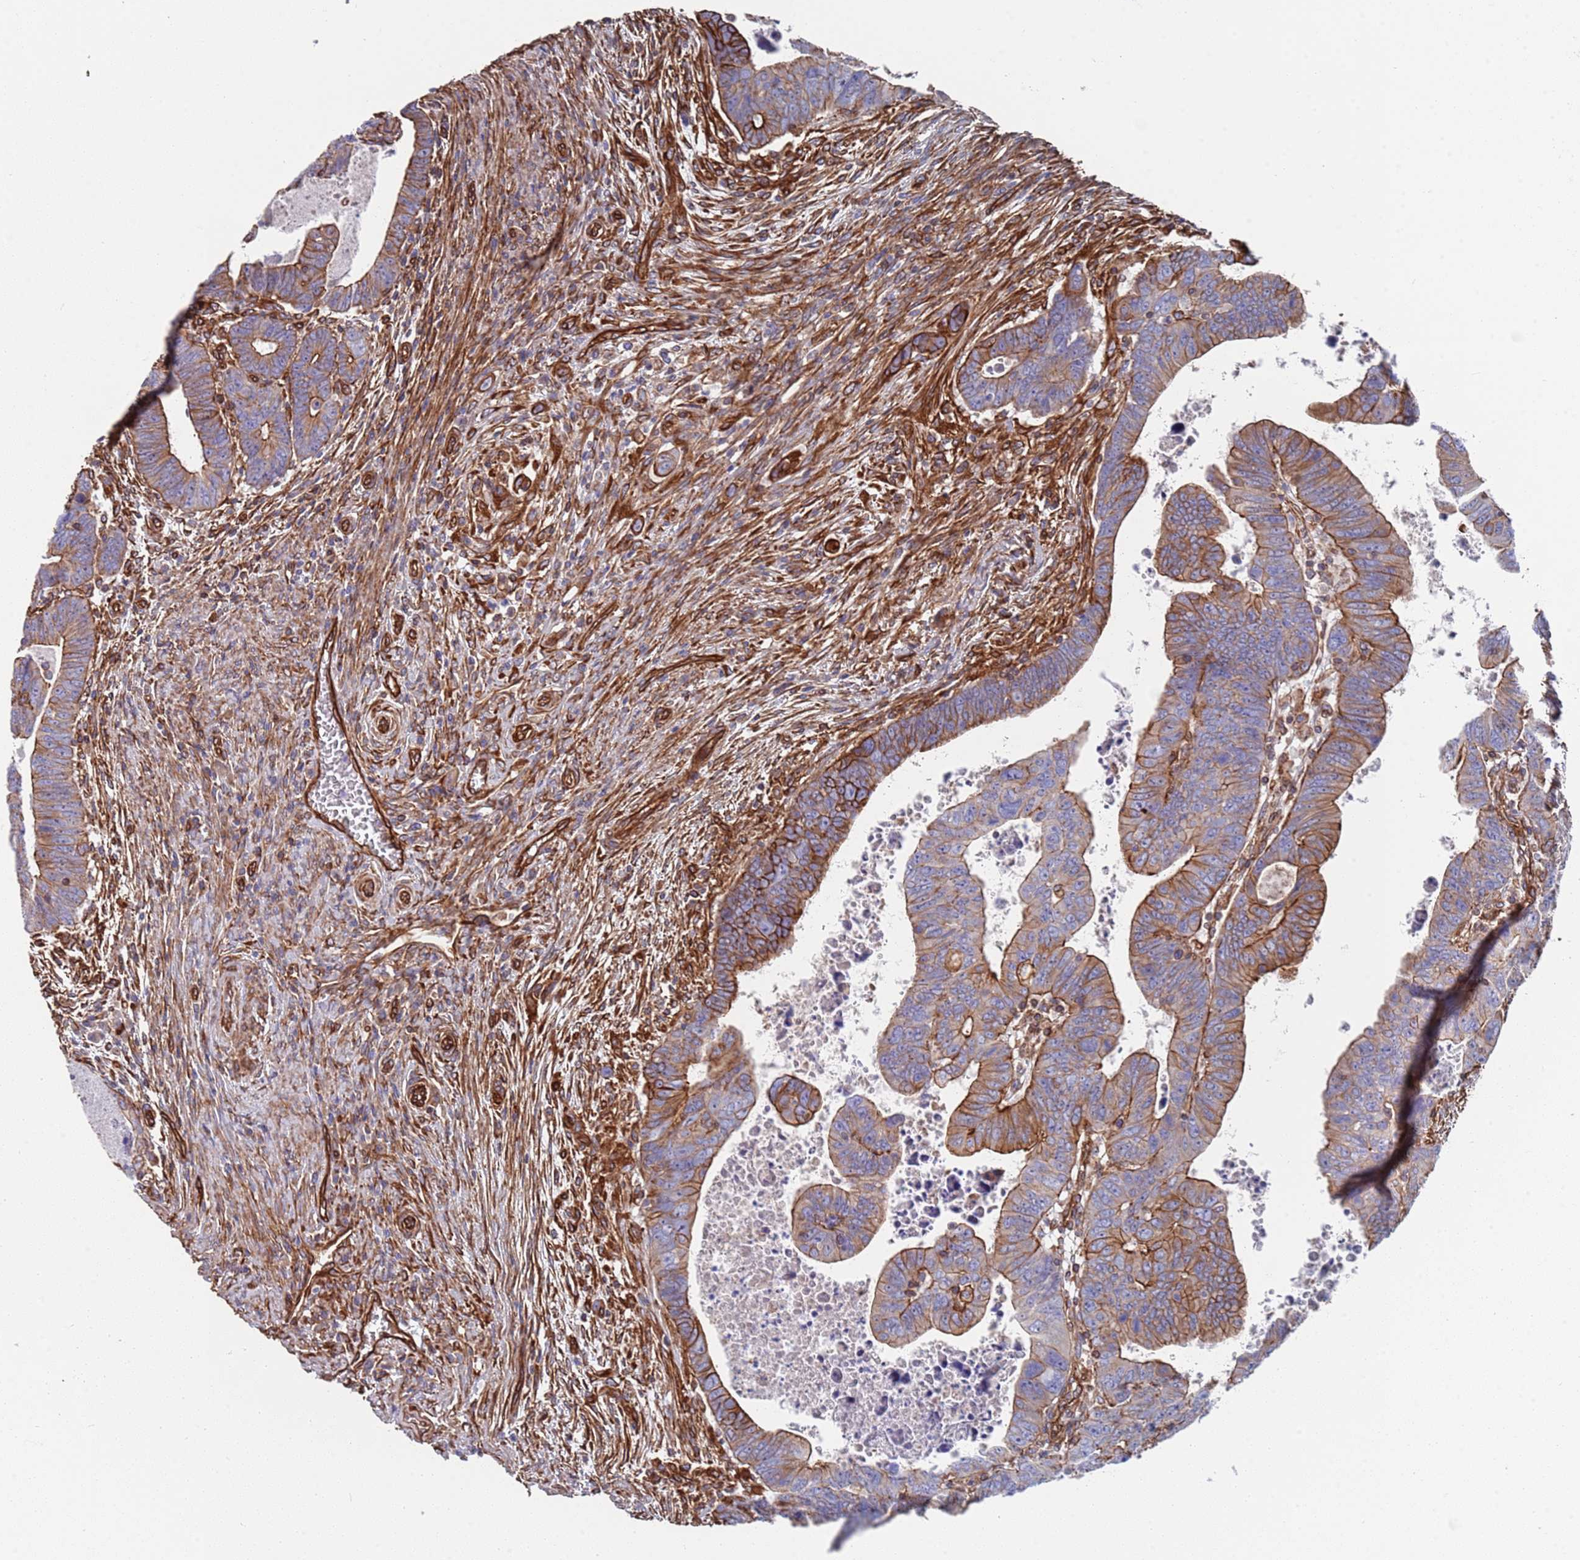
{"staining": {"intensity": "moderate", "quantity": ">75%", "location": "cytoplasmic/membranous"}, "tissue": "colorectal cancer", "cell_type": "Tumor cells", "image_type": "cancer", "snomed": [{"axis": "morphology", "description": "Normal tissue, NOS"}, {"axis": "morphology", "description": "Adenocarcinoma, NOS"}, {"axis": "topography", "description": "Rectum"}], "caption": "Immunohistochemical staining of colorectal cancer displays moderate cytoplasmic/membranous protein positivity in about >75% of tumor cells.", "gene": "JAKMIP2", "patient": {"sex": "female", "age": 65}}